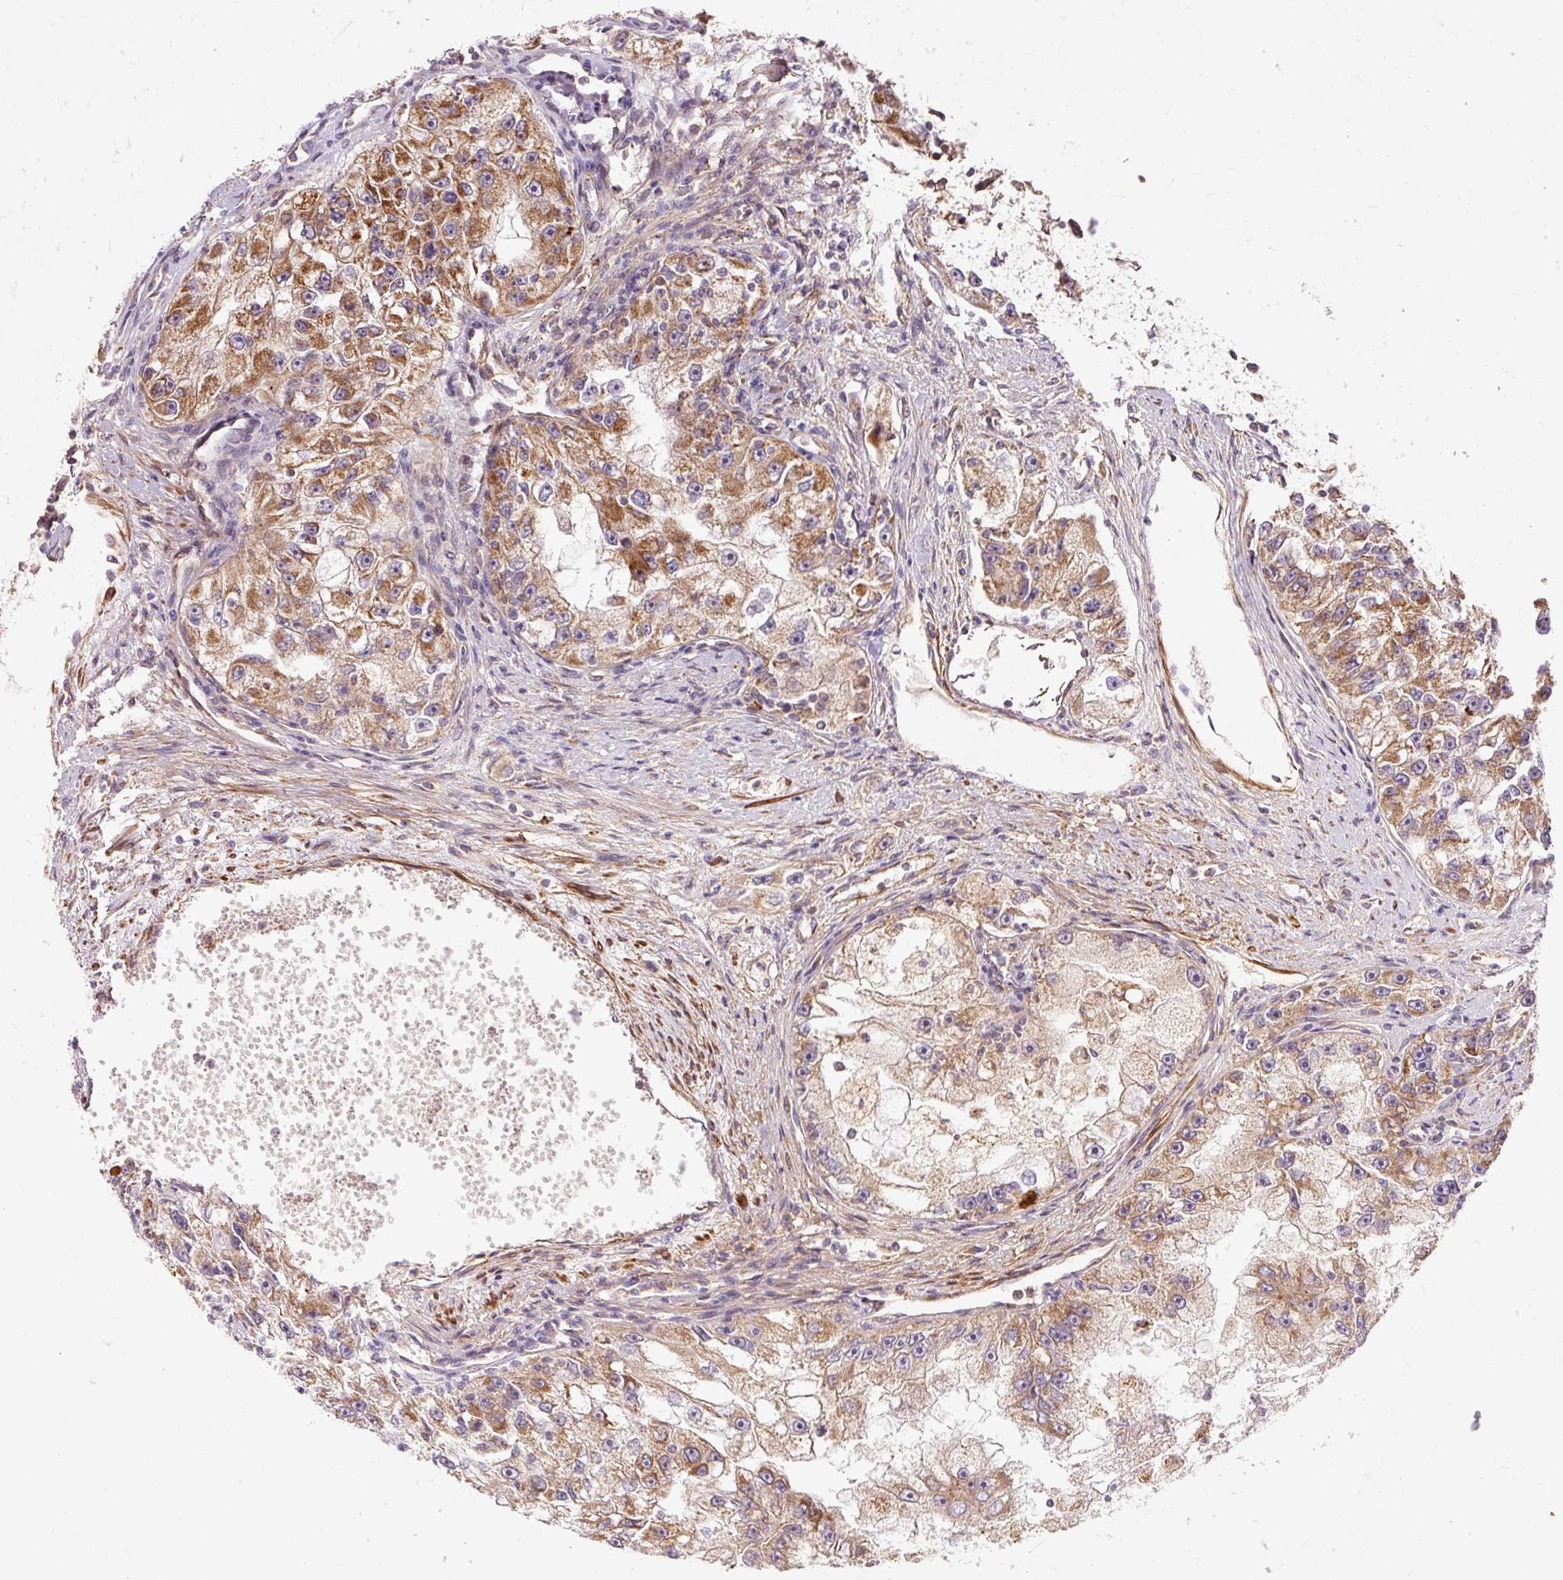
{"staining": {"intensity": "moderate", "quantity": ">75%", "location": "cytoplasmic/membranous"}, "tissue": "renal cancer", "cell_type": "Tumor cells", "image_type": "cancer", "snomed": [{"axis": "morphology", "description": "Adenocarcinoma, NOS"}, {"axis": "topography", "description": "Kidney"}], "caption": "The immunohistochemical stain shows moderate cytoplasmic/membranous expression in tumor cells of renal cancer tissue.", "gene": "RIPOR3", "patient": {"sex": "male", "age": 63}}